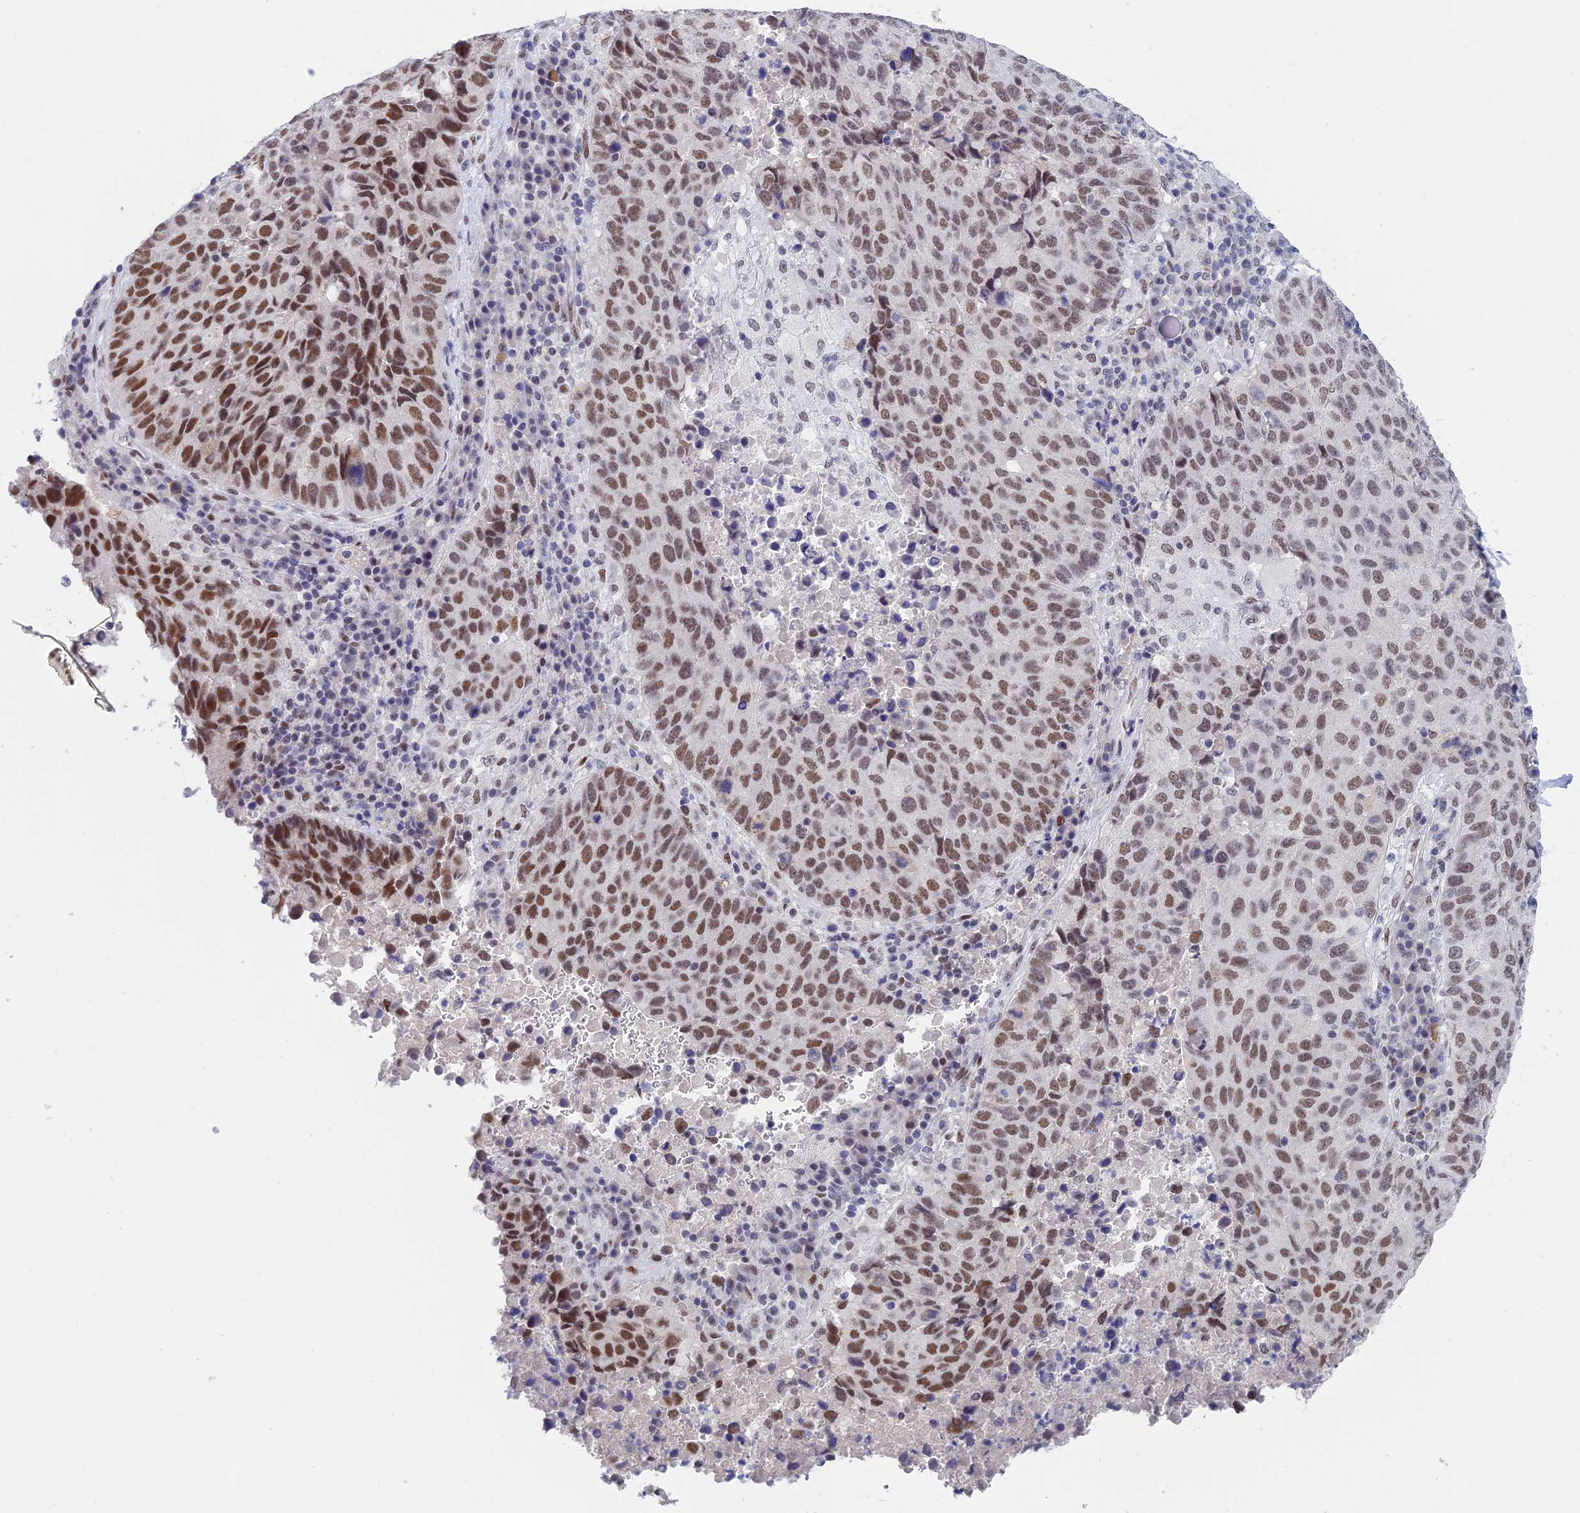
{"staining": {"intensity": "moderate", "quantity": ">75%", "location": "nuclear"}, "tissue": "lung cancer", "cell_type": "Tumor cells", "image_type": "cancer", "snomed": [{"axis": "morphology", "description": "Squamous cell carcinoma, NOS"}, {"axis": "topography", "description": "Lung"}], "caption": "This micrograph exhibits immunohistochemistry staining of squamous cell carcinoma (lung), with medium moderate nuclear expression in about >75% of tumor cells.", "gene": "NABP2", "patient": {"sex": "male", "age": 73}}